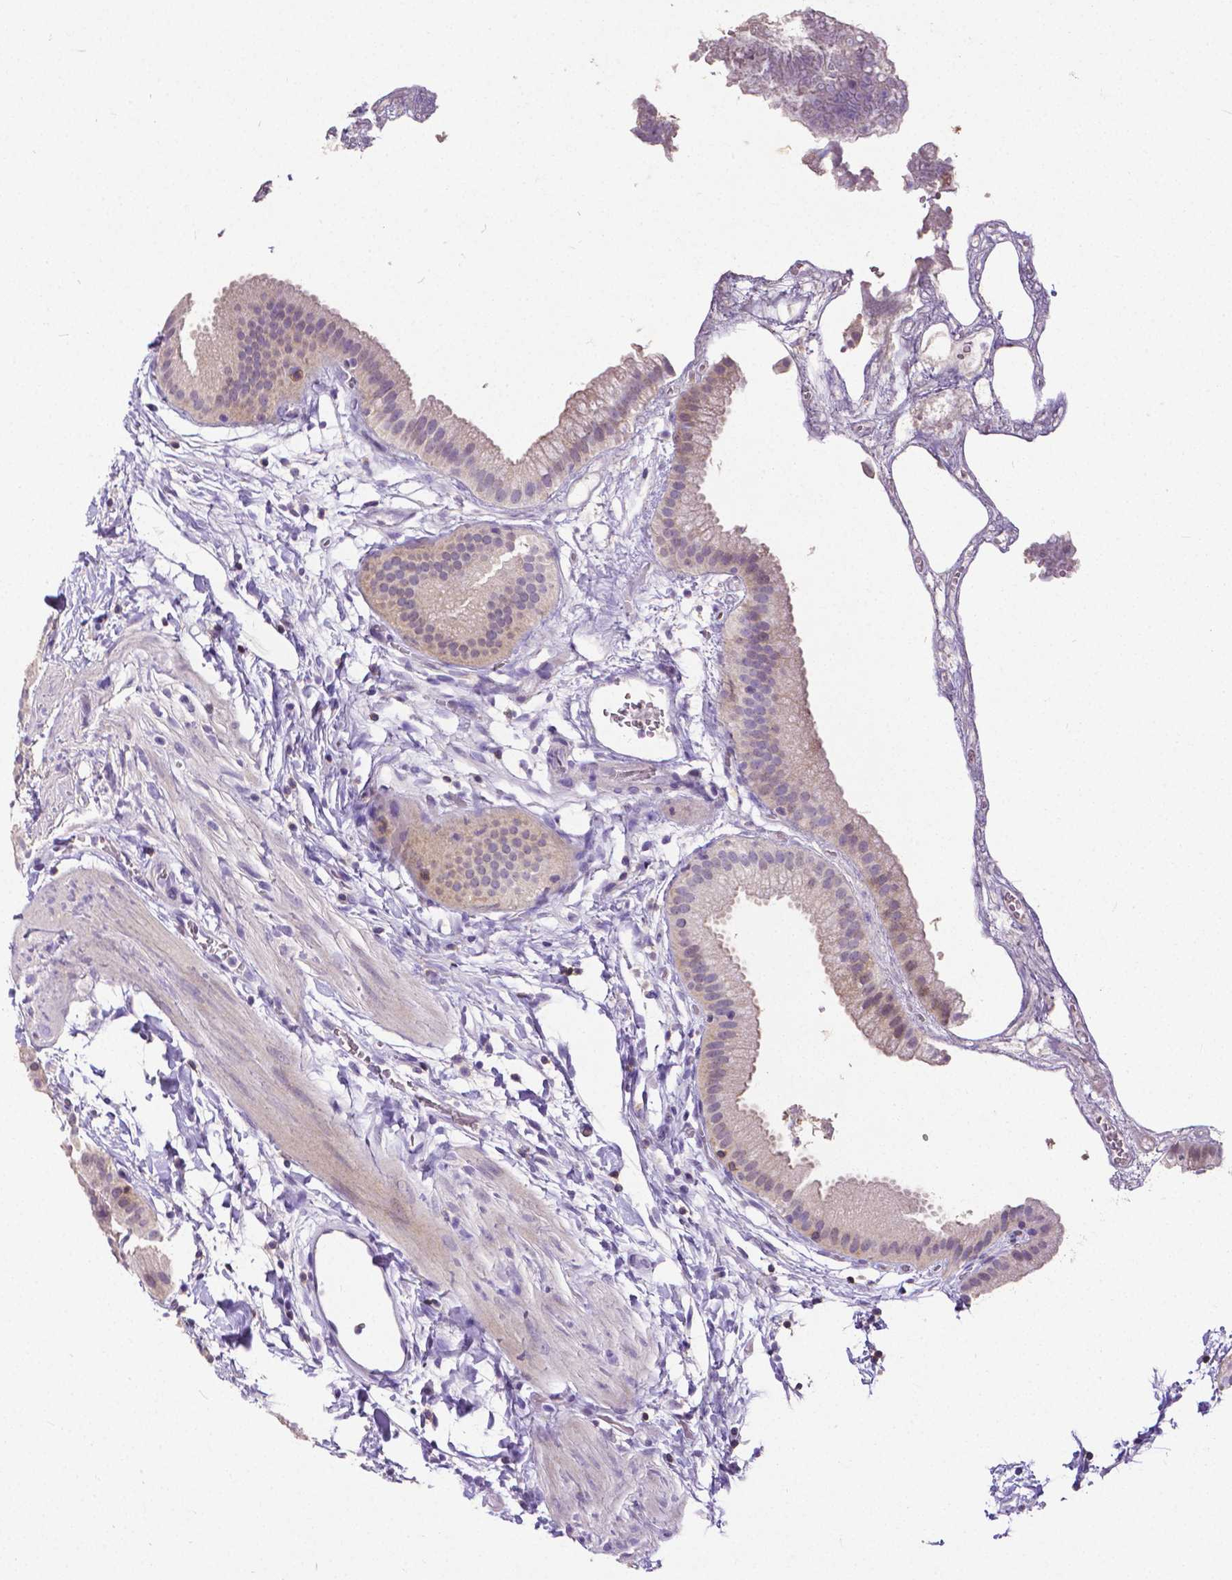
{"staining": {"intensity": "weak", "quantity": "<25%", "location": "cytoplasmic/membranous"}, "tissue": "gallbladder", "cell_type": "Glandular cells", "image_type": "normal", "snomed": [{"axis": "morphology", "description": "Normal tissue, NOS"}, {"axis": "topography", "description": "Gallbladder"}], "caption": "DAB immunohistochemical staining of unremarkable gallbladder exhibits no significant positivity in glandular cells. (DAB IHC, high magnification).", "gene": "CD4", "patient": {"sex": "female", "age": 63}}